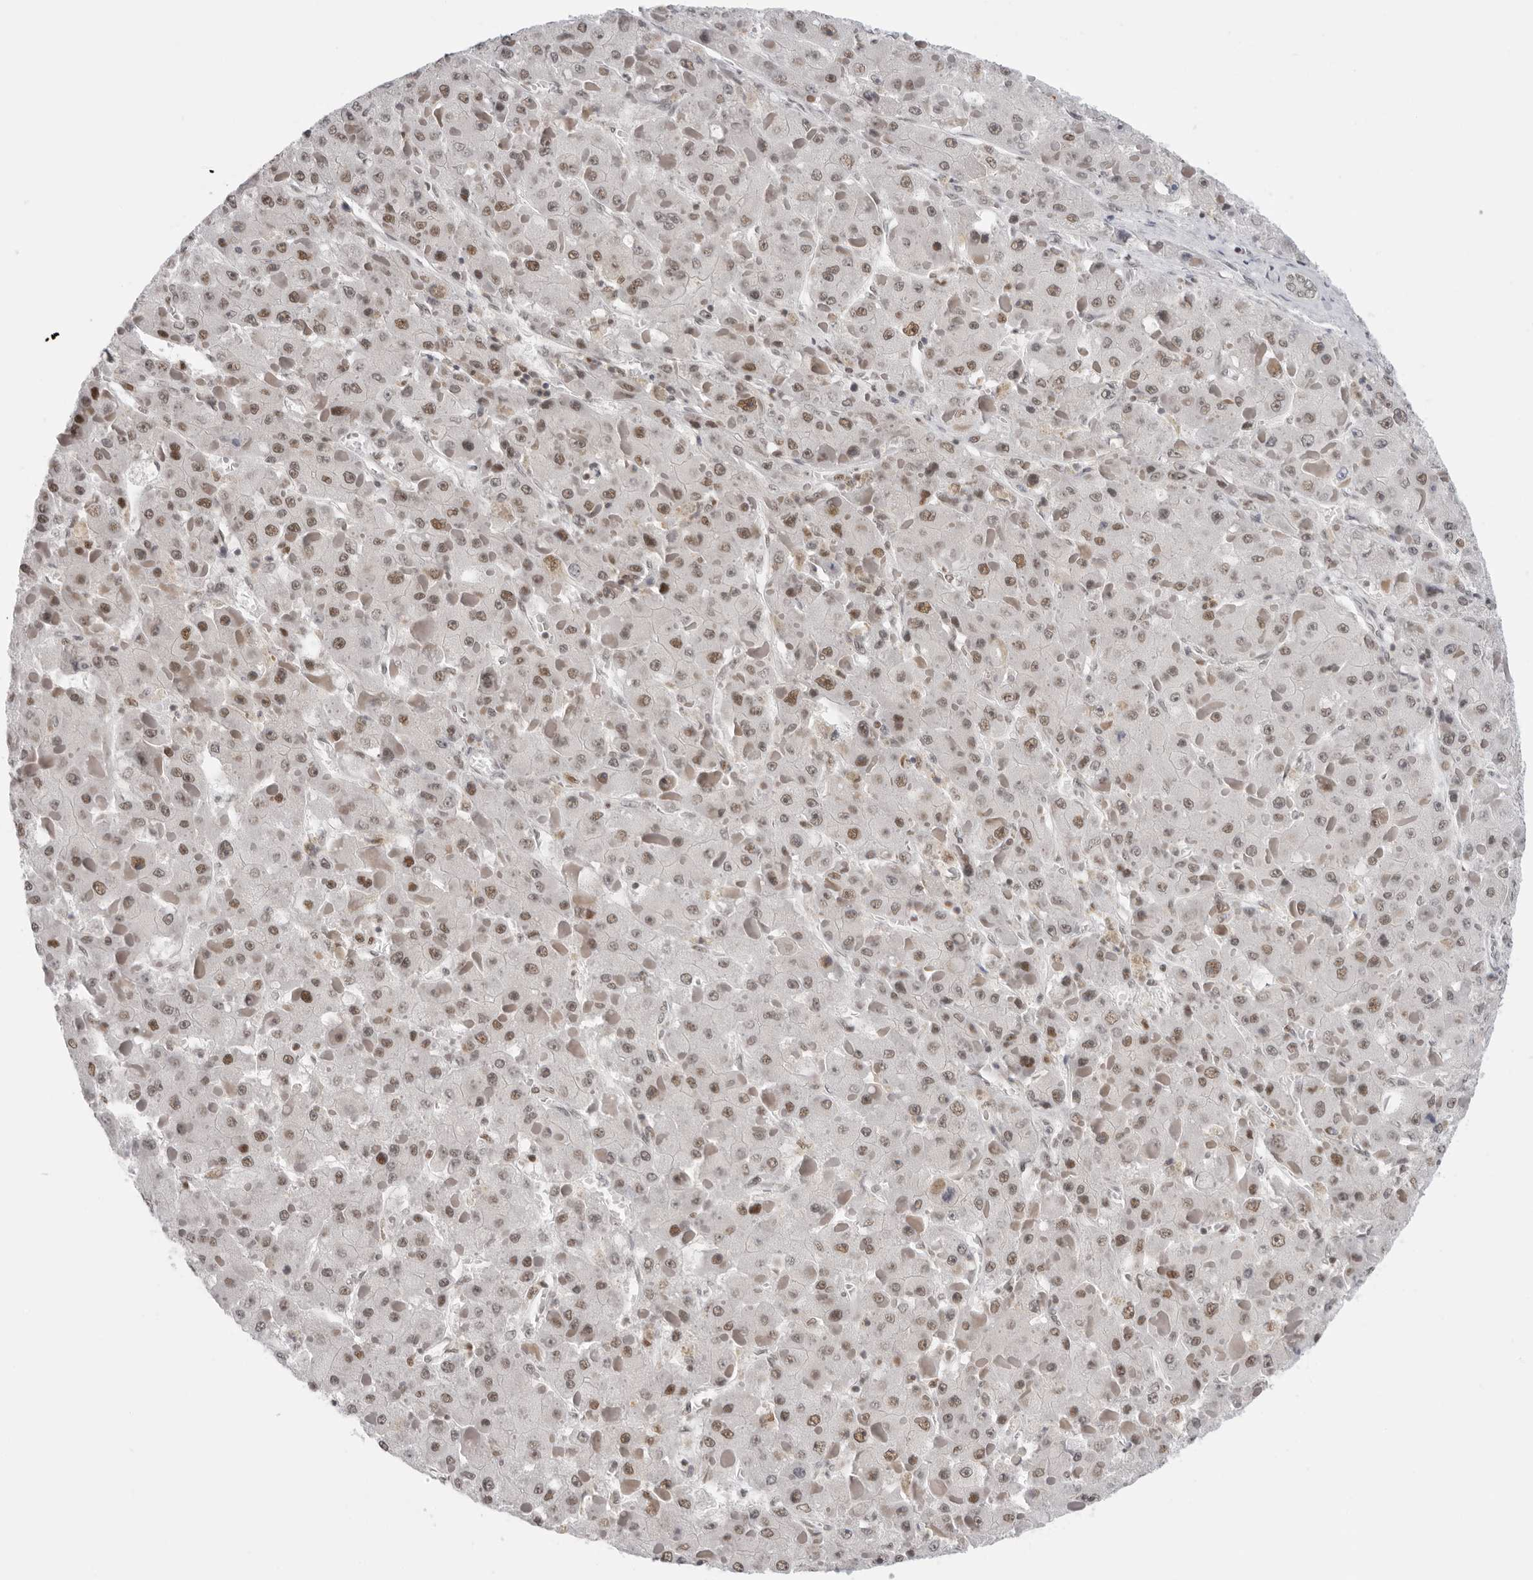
{"staining": {"intensity": "moderate", "quantity": ">75%", "location": "nuclear"}, "tissue": "liver cancer", "cell_type": "Tumor cells", "image_type": "cancer", "snomed": [{"axis": "morphology", "description": "Carcinoma, Hepatocellular, NOS"}, {"axis": "topography", "description": "Liver"}], "caption": "Immunohistochemical staining of human hepatocellular carcinoma (liver) exhibits medium levels of moderate nuclear protein positivity in approximately >75% of tumor cells.", "gene": "RPA2", "patient": {"sex": "female", "age": 73}}